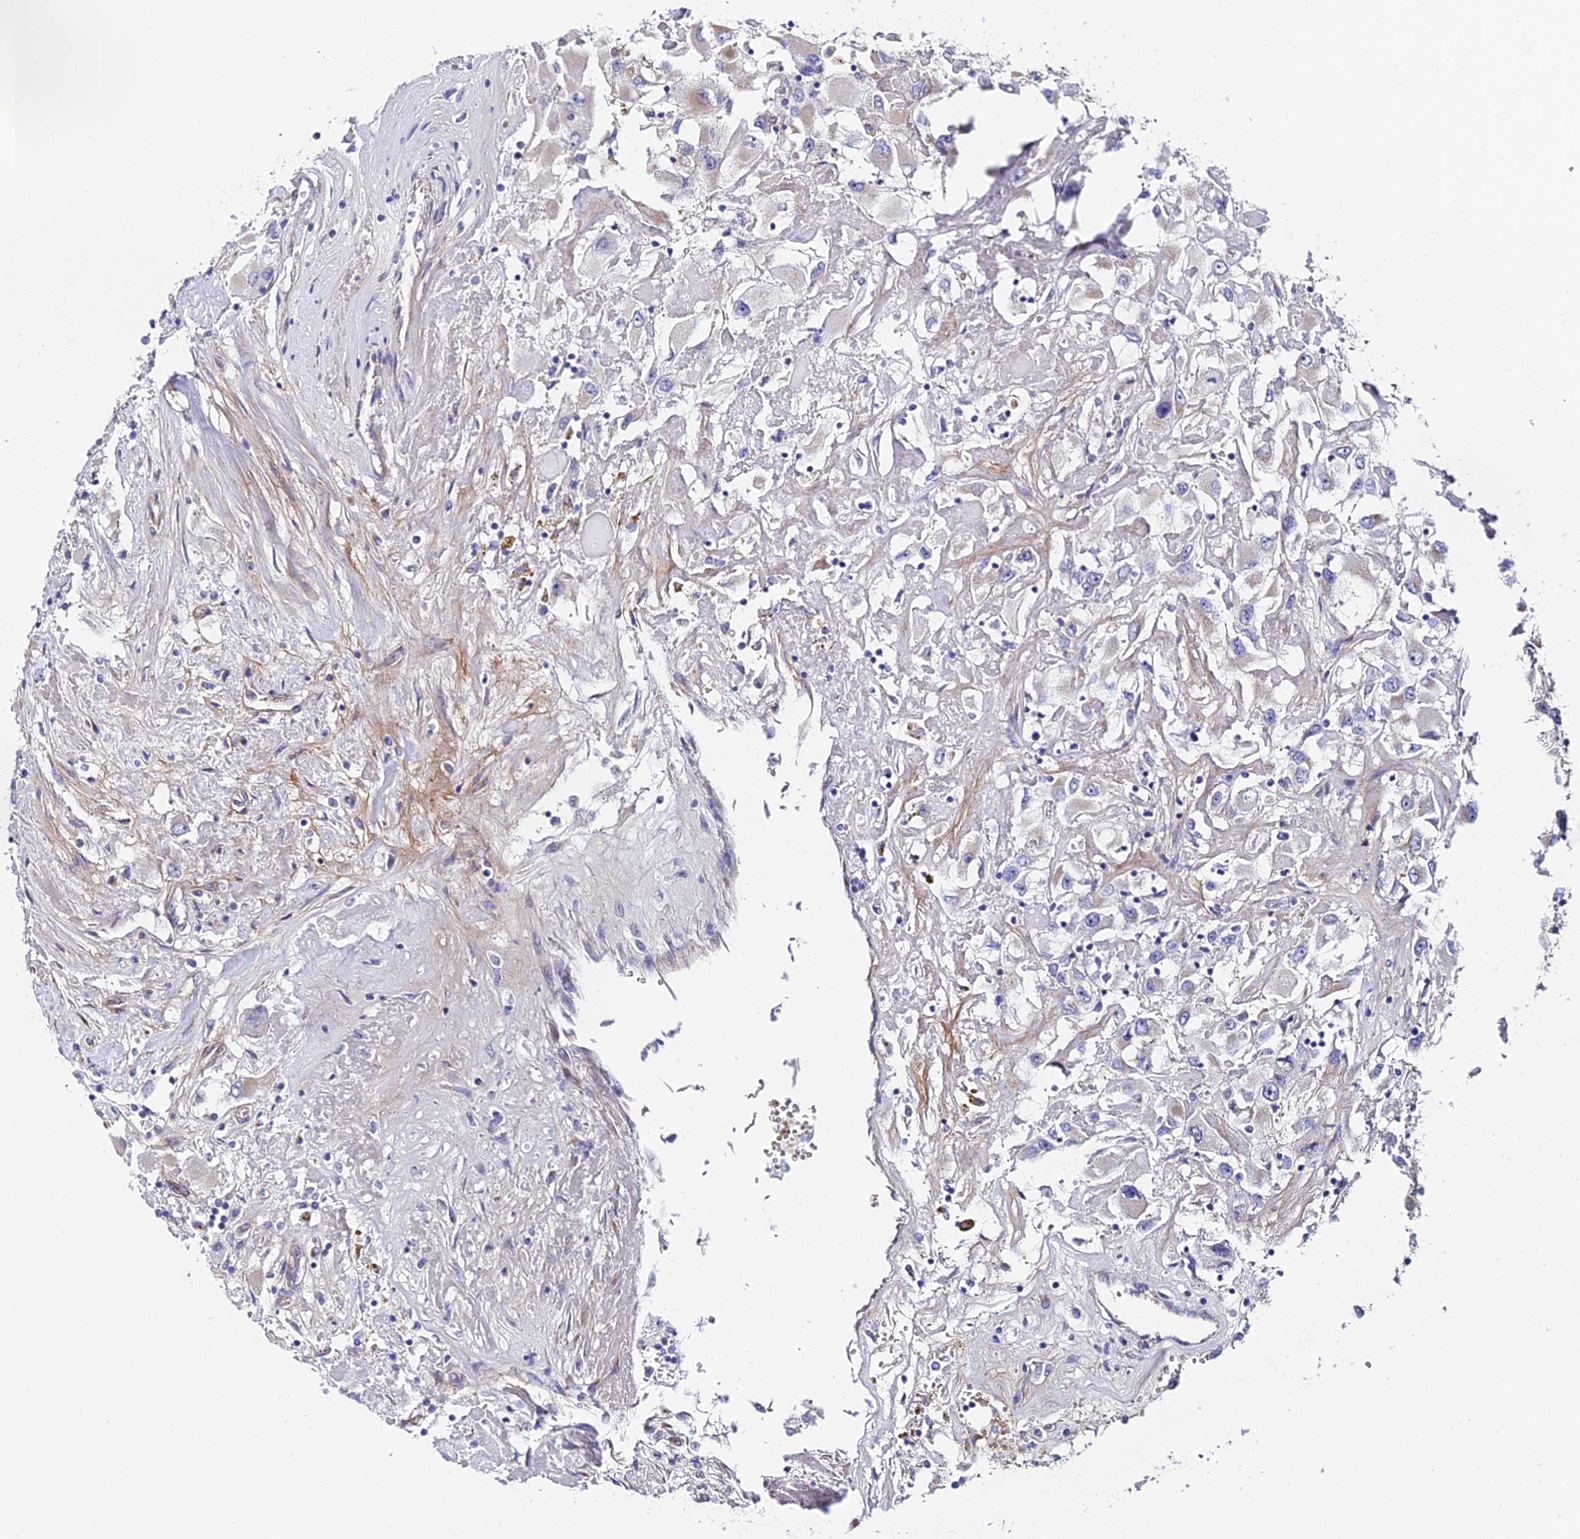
{"staining": {"intensity": "negative", "quantity": "none", "location": "none"}, "tissue": "renal cancer", "cell_type": "Tumor cells", "image_type": "cancer", "snomed": [{"axis": "morphology", "description": "Adenocarcinoma, NOS"}, {"axis": "topography", "description": "Kidney"}], "caption": "The immunohistochemistry micrograph has no significant staining in tumor cells of renal cancer (adenocarcinoma) tissue.", "gene": "ADGRF3", "patient": {"sex": "female", "age": 52}}